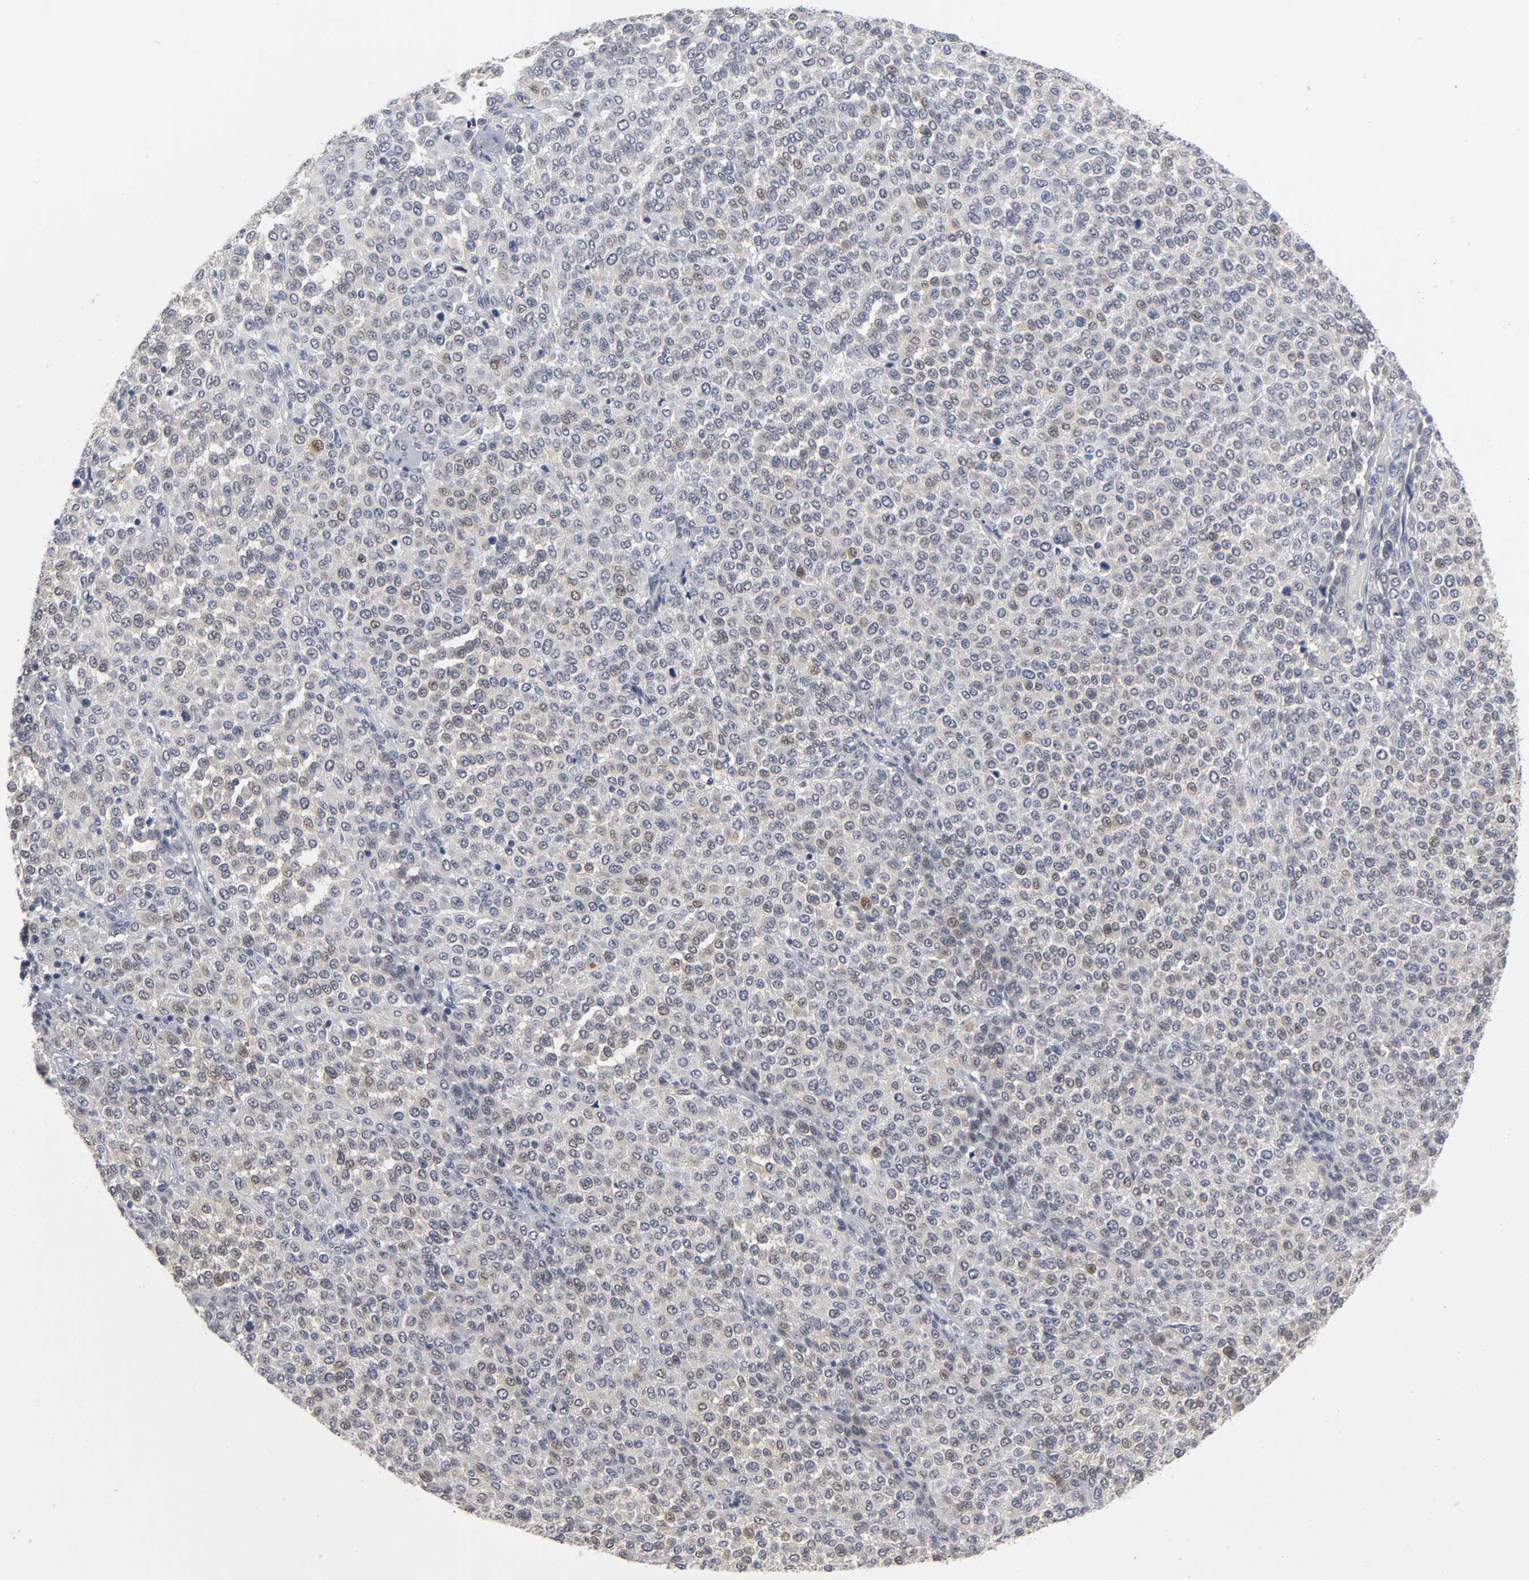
{"staining": {"intensity": "weak", "quantity": "25%-75%", "location": "cytoplasmic/membranous,nuclear"}, "tissue": "melanoma", "cell_type": "Tumor cells", "image_type": "cancer", "snomed": [{"axis": "morphology", "description": "Malignant melanoma, Metastatic site"}, {"axis": "topography", "description": "Pancreas"}], "caption": "Malignant melanoma (metastatic site) stained for a protein exhibits weak cytoplasmic/membranous and nuclear positivity in tumor cells. (DAB IHC with brightfield microscopy, high magnification).", "gene": "PDLIM3", "patient": {"sex": "female", "age": 30}}